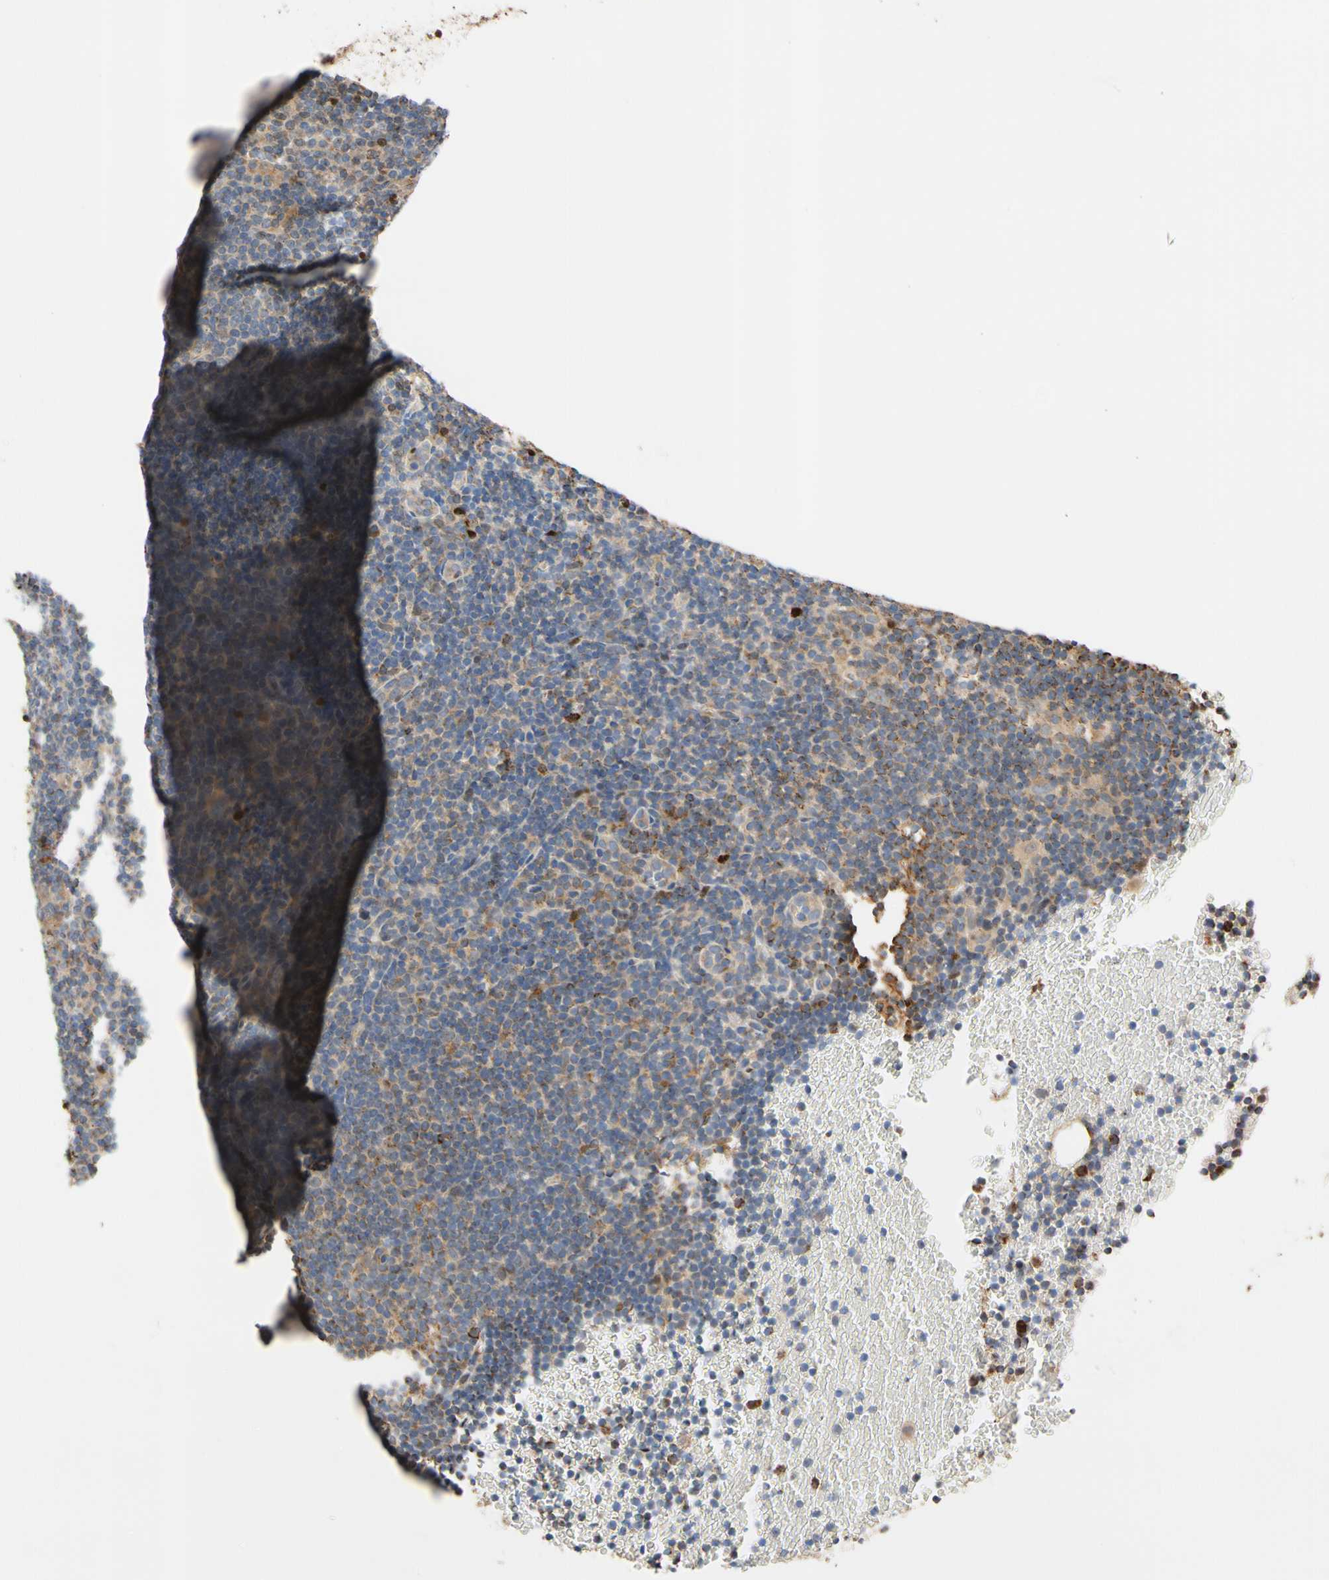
{"staining": {"intensity": "negative", "quantity": "none", "location": "none"}, "tissue": "lymphoma", "cell_type": "Tumor cells", "image_type": "cancer", "snomed": [{"axis": "morphology", "description": "Hodgkin's disease, NOS"}, {"axis": "topography", "description": "Lymph node"}], "caption": "High magnification brightfield microscopy of Hodgkin's disease stained with DAB (3,3'-diaminobenzidine) (brown) and counterstained with hematoxylin (blue): tumor cells show no significant staining. (Immunohistochemistry, brightfield microscopy, high magnification).", "gene": "IP6K2", "patient": {"sex": "female", "age": 57}}